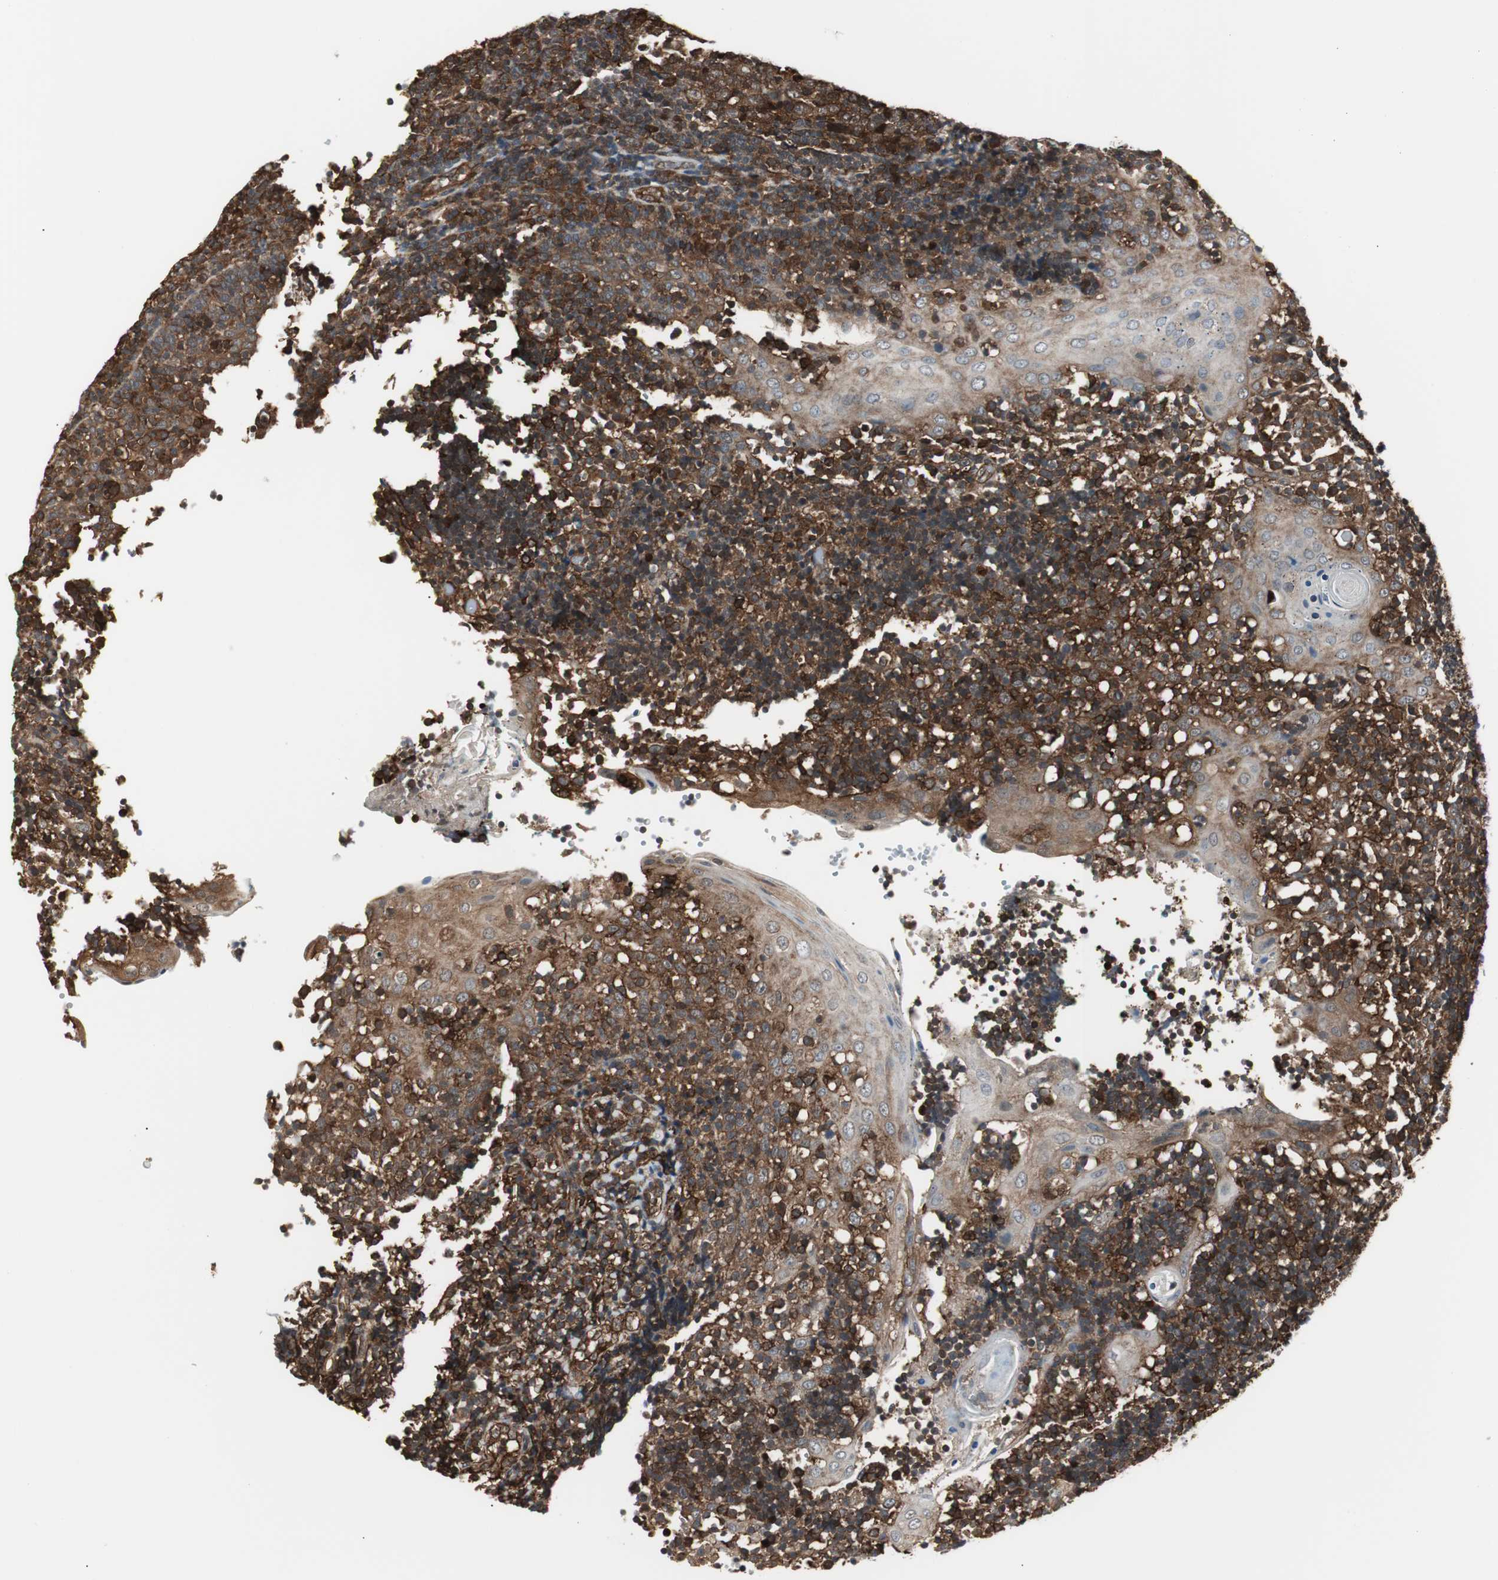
{"staining": {"intensity": "strong", "quantity": ">75%", "location": "cytoplasmic/membranous"}, "tissue": "tonsil", "cell_type": "Germinal center cells", "image_type": "normal", "snomed": [{"axis": "morphology", "description": "Normal tissue, NOS"}, {"axis": "topography", "description": "Tonsil"}], "caption": "The photomicrograph exhibits a brown stain indicating the presence of a protein in the cytoplasmic/membranous of germinal center cells in tonsil.", "gene": "PTPN11", "patient": {"sex": "female", "age": 40}}